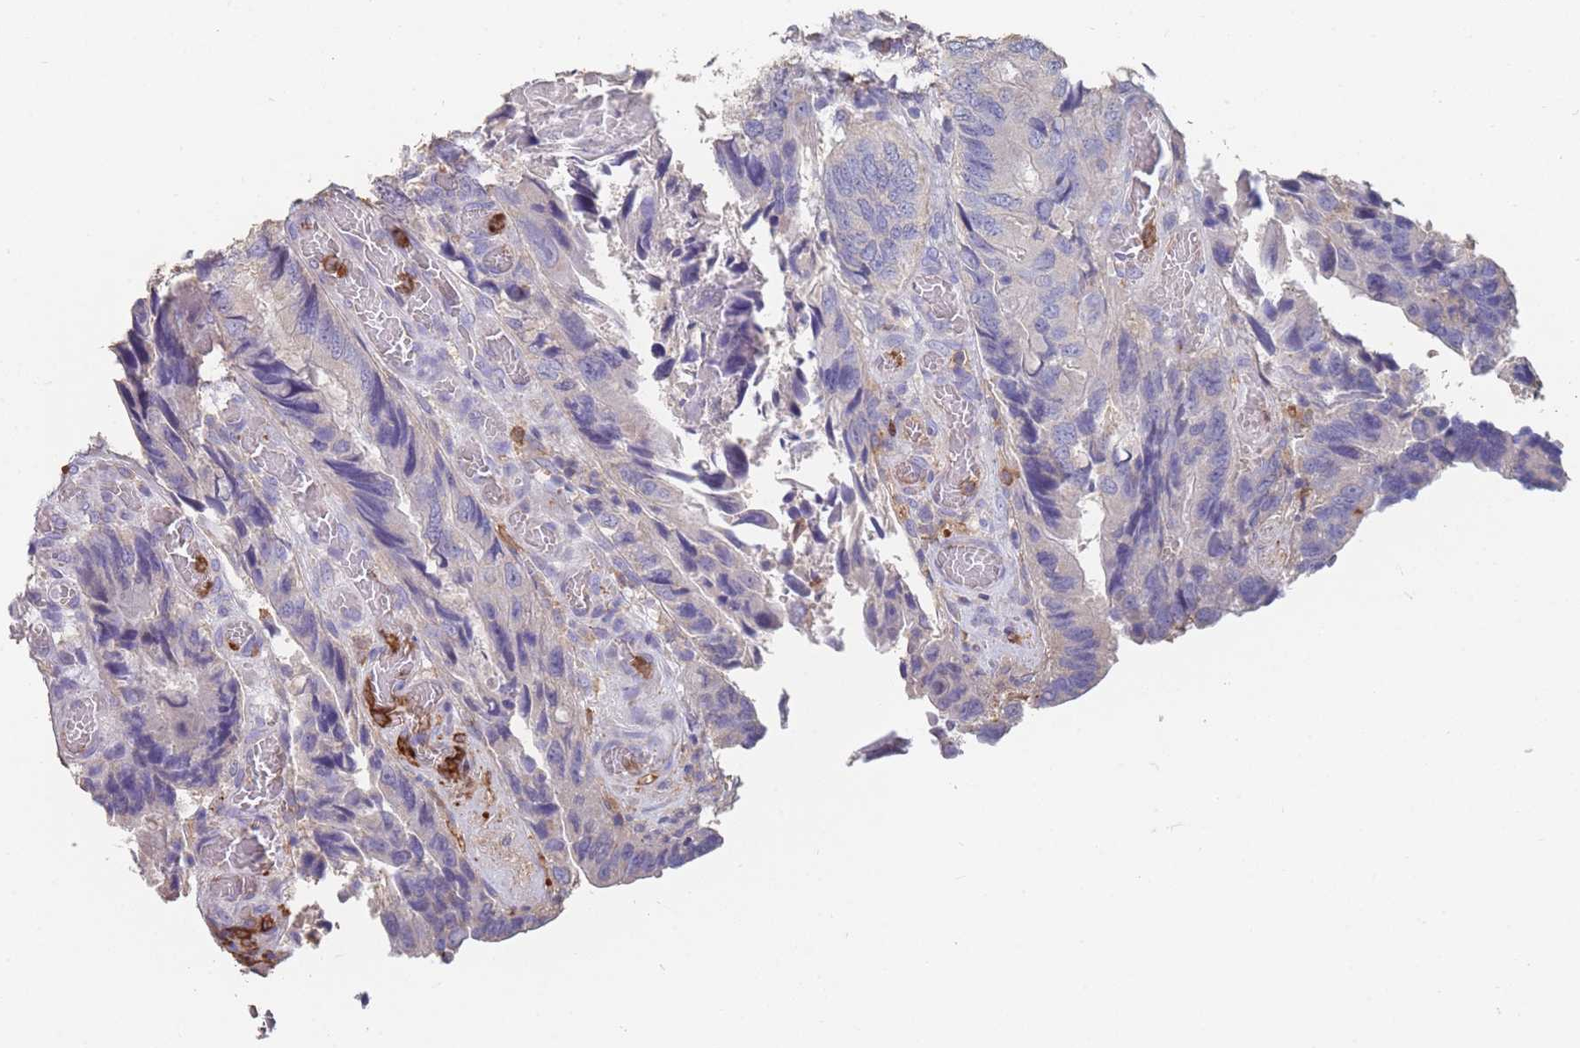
{"staining": {"intensity": "negative", "quantity": "none", "location": "none"}, "tissue": "colorectal cancer", "cell_type": "Tumor cells", "image_type": "cancer", "snomed": [{"axis": "morphology", "description": "Adenocarcinoma, NOS"}, {"axis": "topography", "description": "Colon"}], "caption": "The micrograph exhibits no significant staining in tumor cells of colorectal cancer (adenocarcinoma).", "gene": "CLEC12A", "patient": {"sex": "male", "age": 84}}